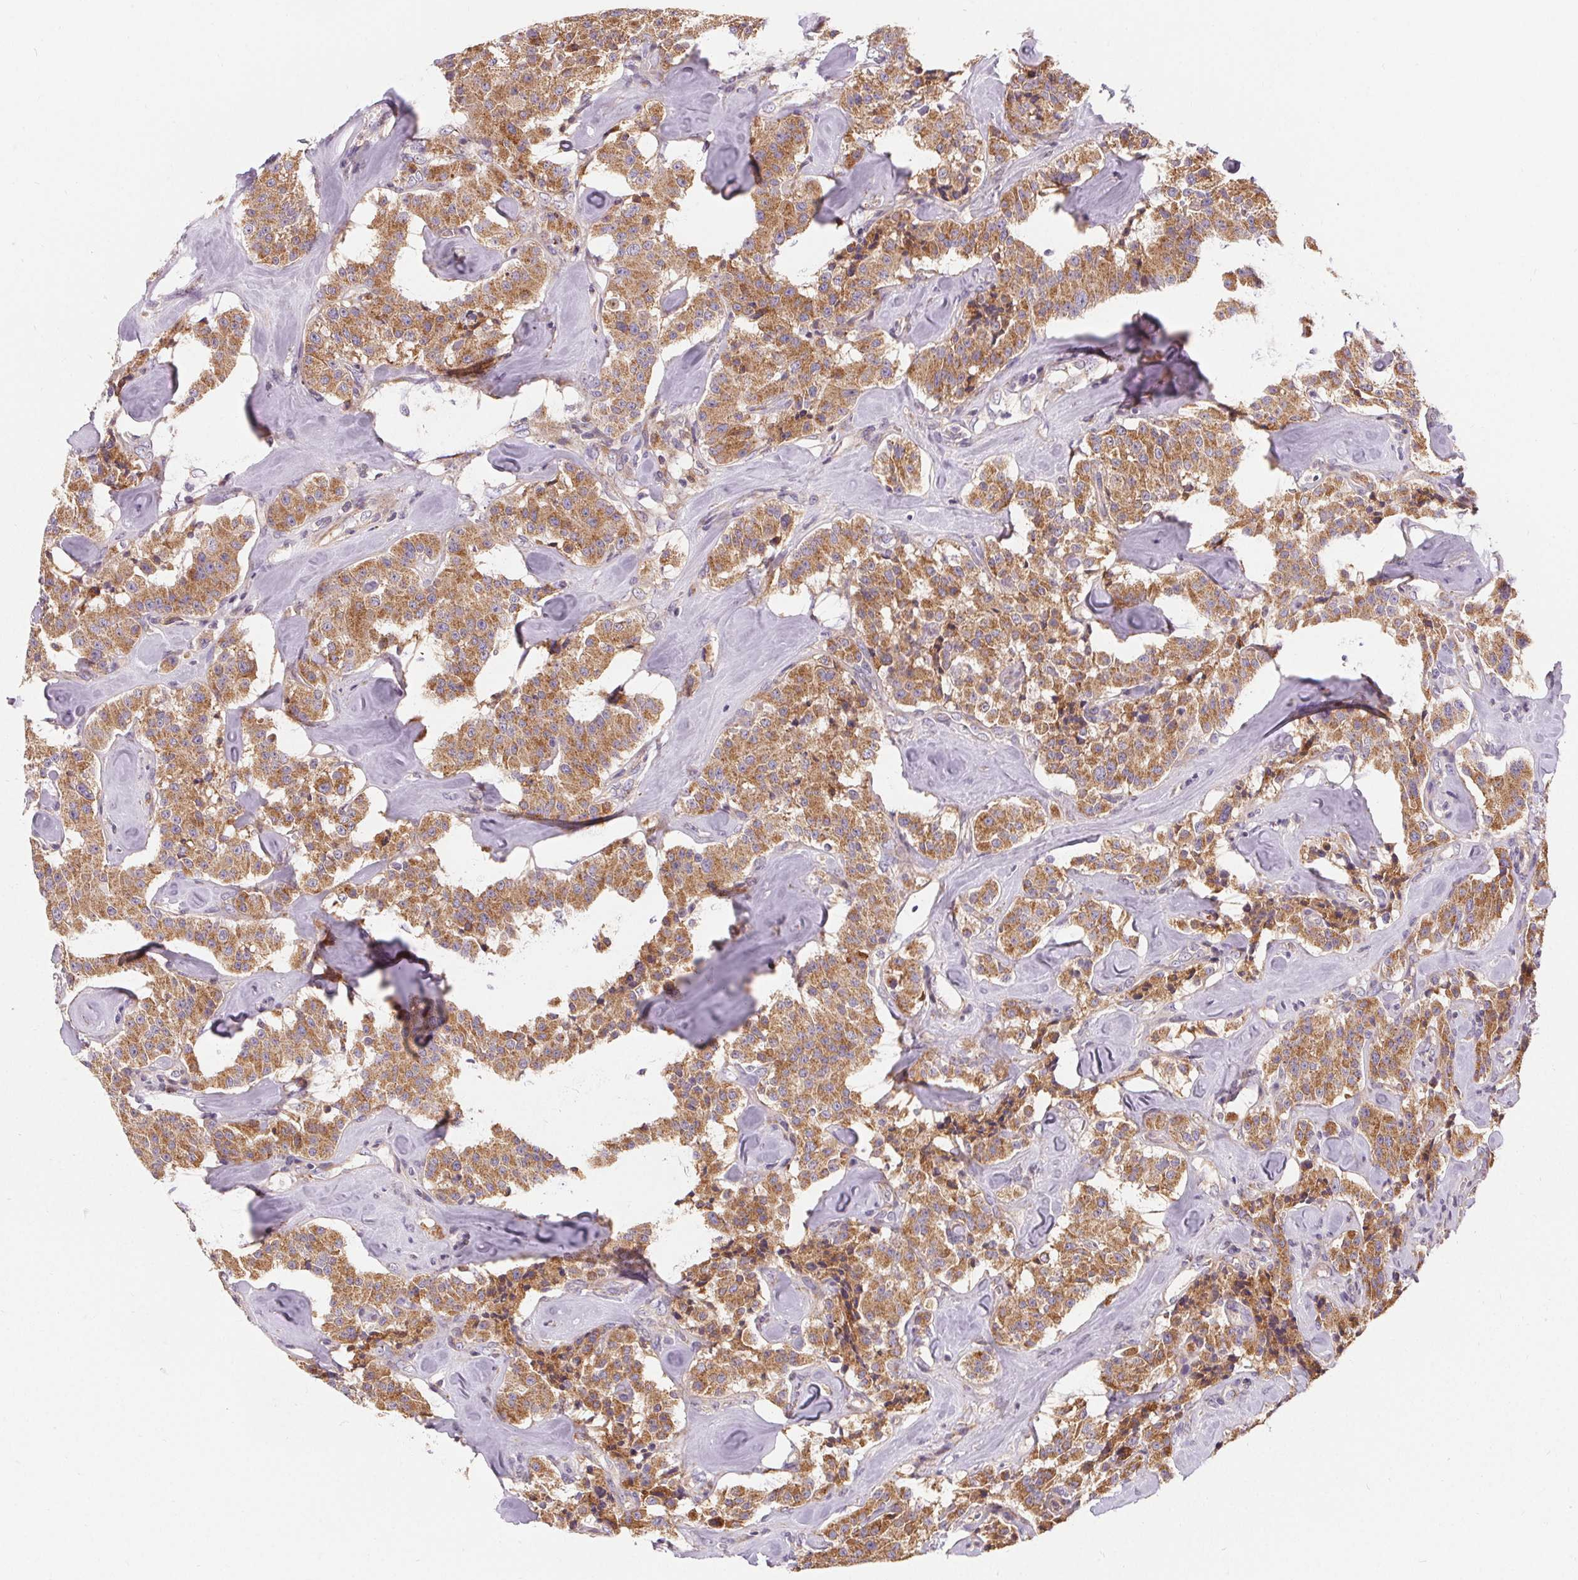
{"staining": {"intensity": "moderate", "quantity": ">75%", "location": "cytoplasmic/membranous"}, "tissue": "carcinoid", "cell_type": "Tumor cells", "image_type": "cancer", "snomed": [{"axis": "morphology", "description": "Carcinoid, malignant, NOS"}, {"axis": "topography", "description": "Pancreas"}], "caption": "About >75% of tumor cells in carcinoid (malignant) reveal moderate cytoplasmic/membranous protein expression as visualized by brown immunohistochemical staining.", "gene": "APLP1", "patient": {"sex": "male", "age": 41}}